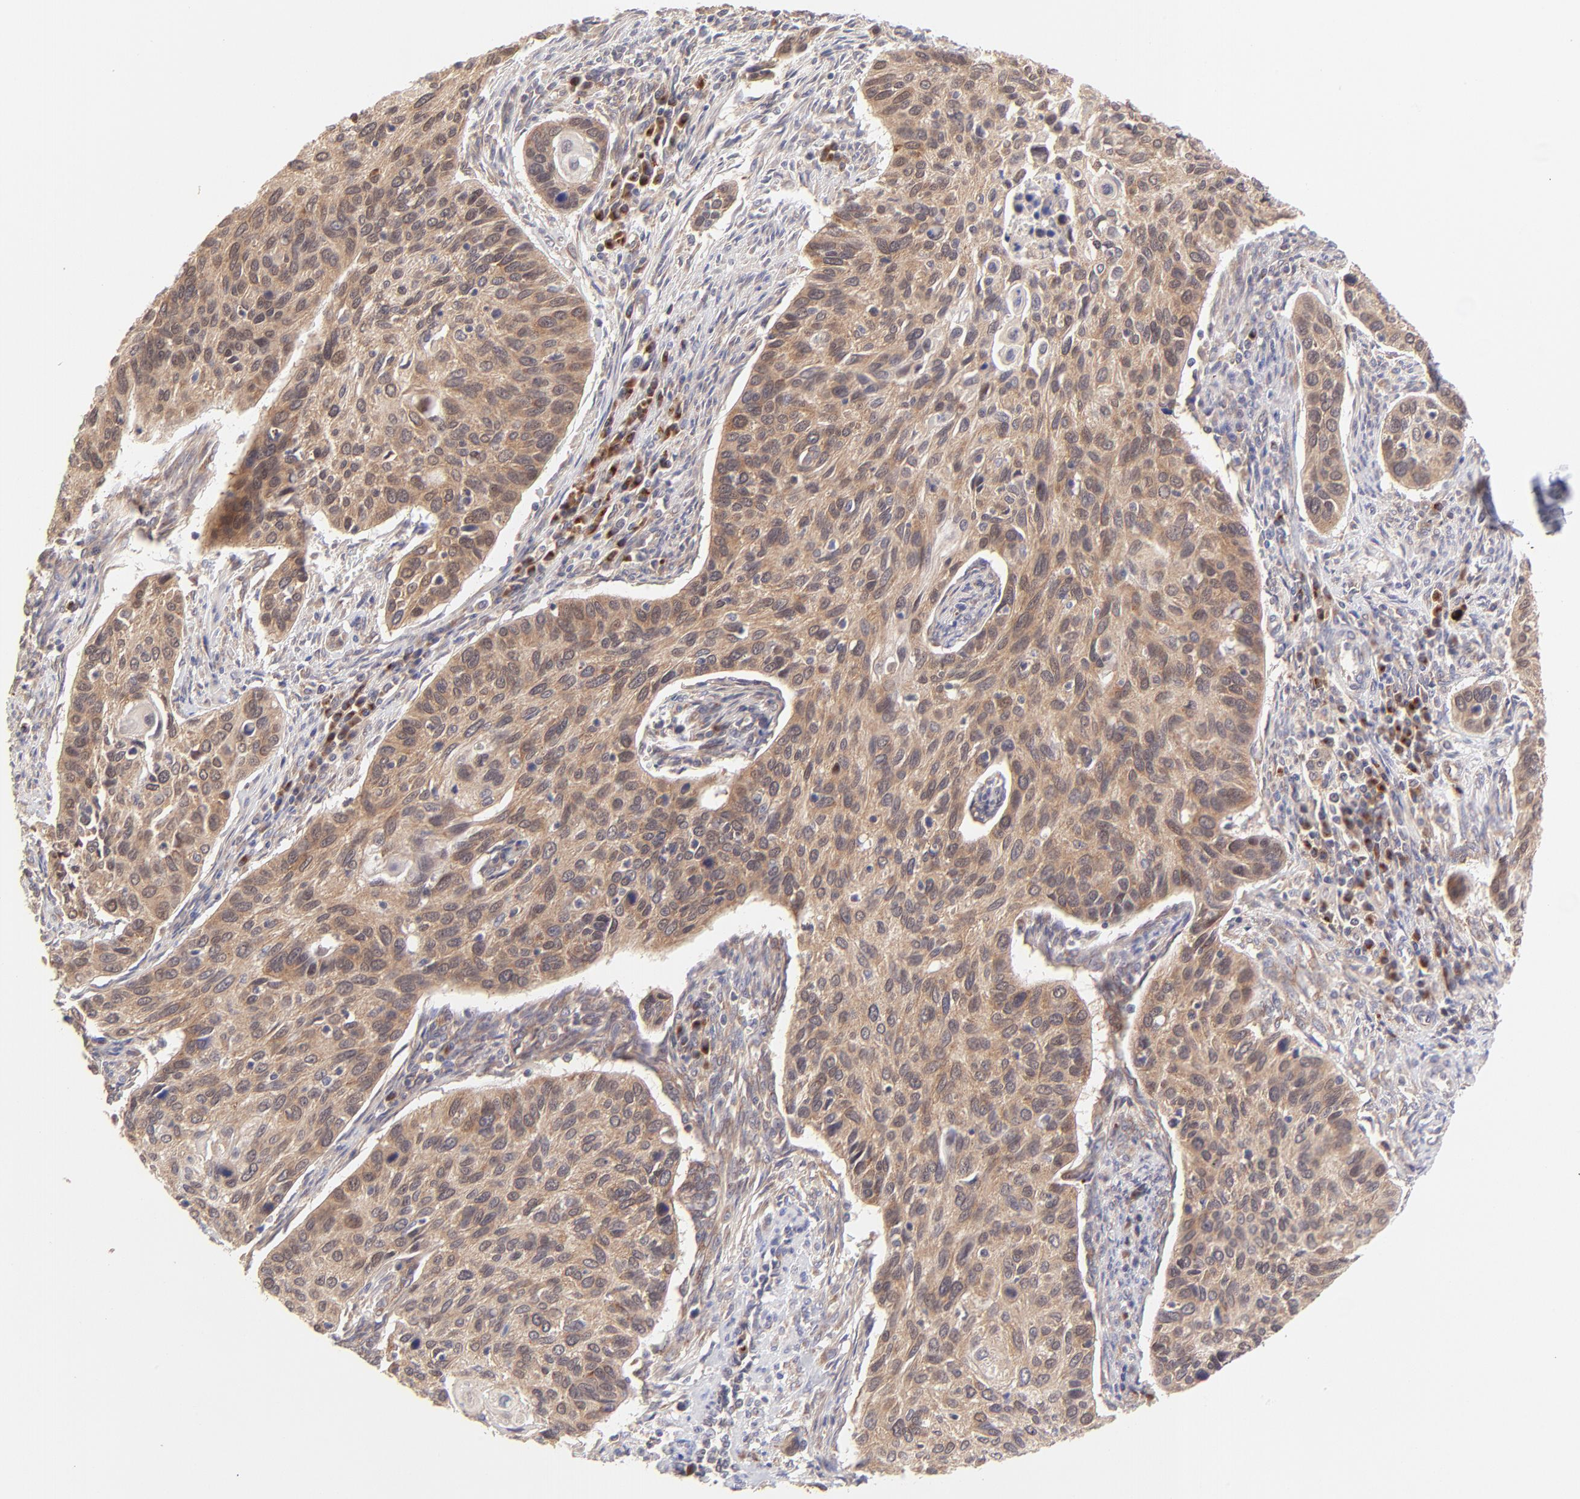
{"staining": {"intensity": "moderate", "quantity": ">75%", "location": "cytoplasmic/membranous"}, "tissue": "cervical cancer", "cell_type": "Tumor cells", "image_type": "cancer", "snomed": [{"axis": "morphology", "description": "Squamous cell carcinoma, NOS"}, {"axis": "topography", "description": "Cervix"}], "caption": "Human cervical cancer (squamous cell carcinoma) stained with a protein marker shows moderate staining in tumor cells.", "gene": "TNRC6B", "patient": {"sex": "female", "age": 57}}